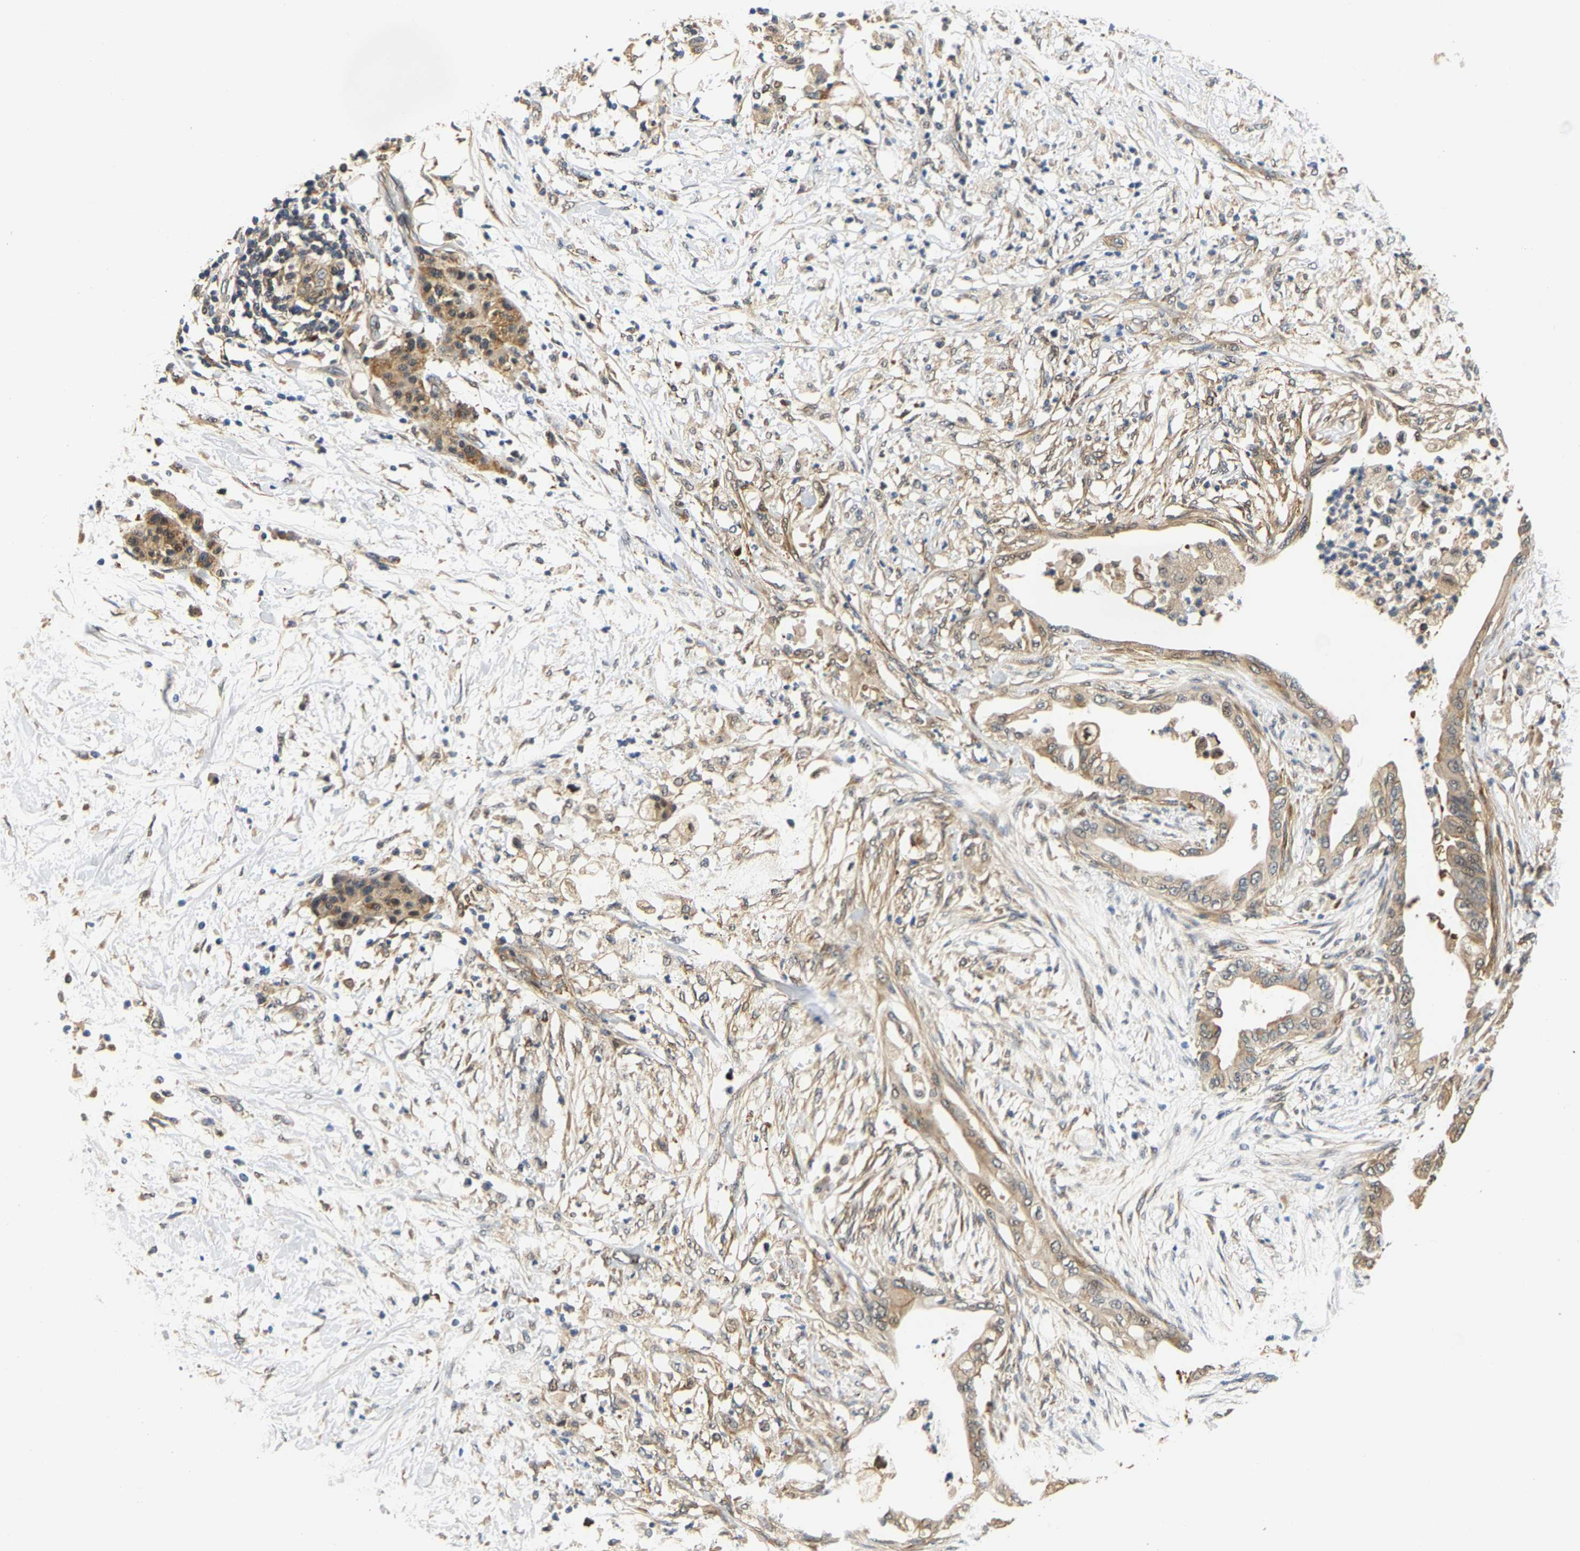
{"staining": {"intensity": "weak", "quantity": ">75%", "location": "cytoplasmic/membranous"}, "tissue": "pancreatic cancer", "cell_type": "Tumor cells", "image_type": "cancer", "snomed": [{"axis": "morphology", "description": "Normal tissue, NOS"}, {"axis": "morphology", "description": "Adenocarcinoma, NOS"}, {"axis": "topography", "description": "Pancreas"}, {"axis": "topography", "description": "Duodenum"}], "caption": "This histopathology image reveals immunohistochemistry (IHC) staining of adenocarcinoma (pancreatic), with low weak cytoplasmic/membranous expression in about >75% of tumor cells.", "gene": "LARP6", "patient": {"sex": "female", "age": 60}}